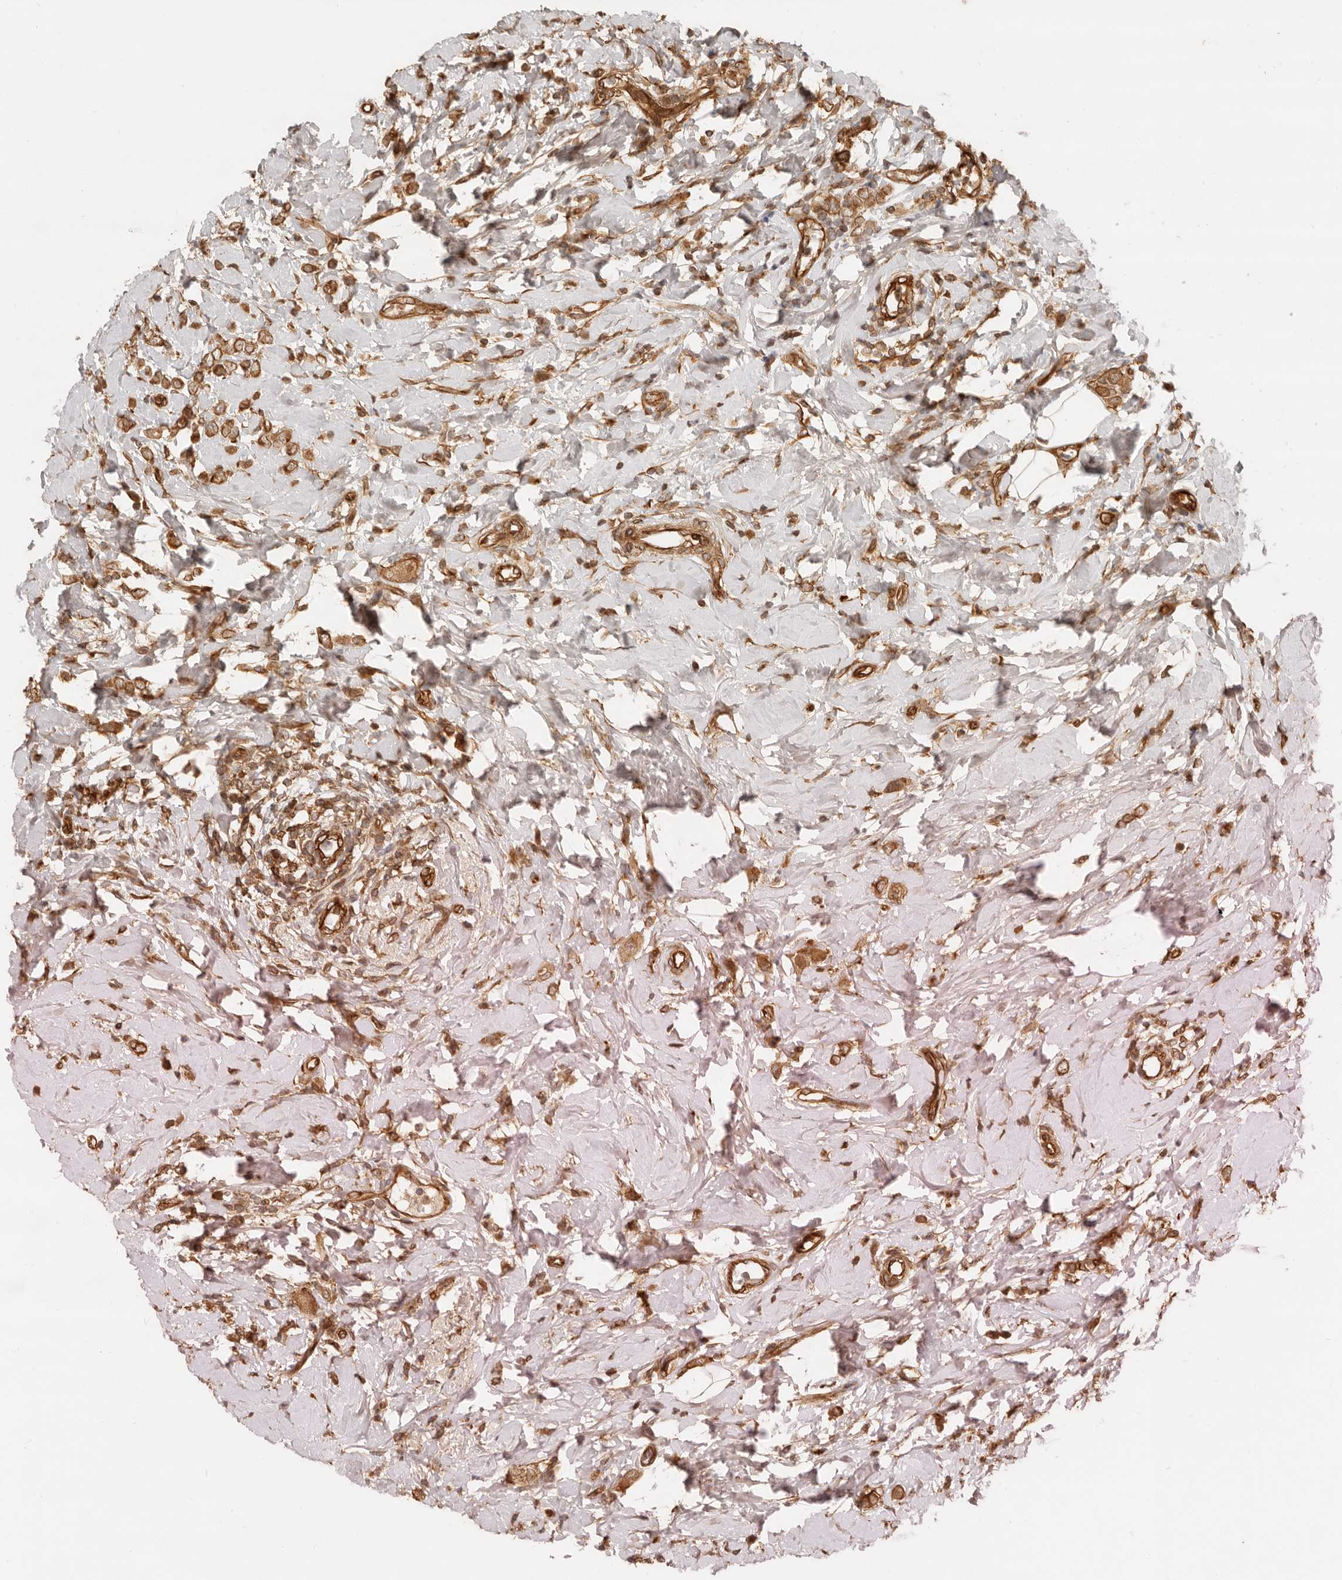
{"staining": {"intensity": "moderate", "quantity": ">75%", "location": "cytoplasmic/membranous"}, "tissue": "breast cancer", "cell_type": "Tumor cells", "image_type": "cancer", "snomed": [{"axis": "morphology", "description": "Lobular carcinoma"}, {"axis": "topography", "description": "Breast"}], "caption": "Immunohistochemistry histopathology image of neoplastic tissue: human breast lobular carcinoma stained using immunohistochemistry (IHC) shows medium levels of moderate protein expression localized specifically in the cytoplasmic/membranous of tumor cells, appearing as a cytoplasmic/membranous brown color.", "gene": "UFSP1", "patient": {"sex": "female", "age": 47}}